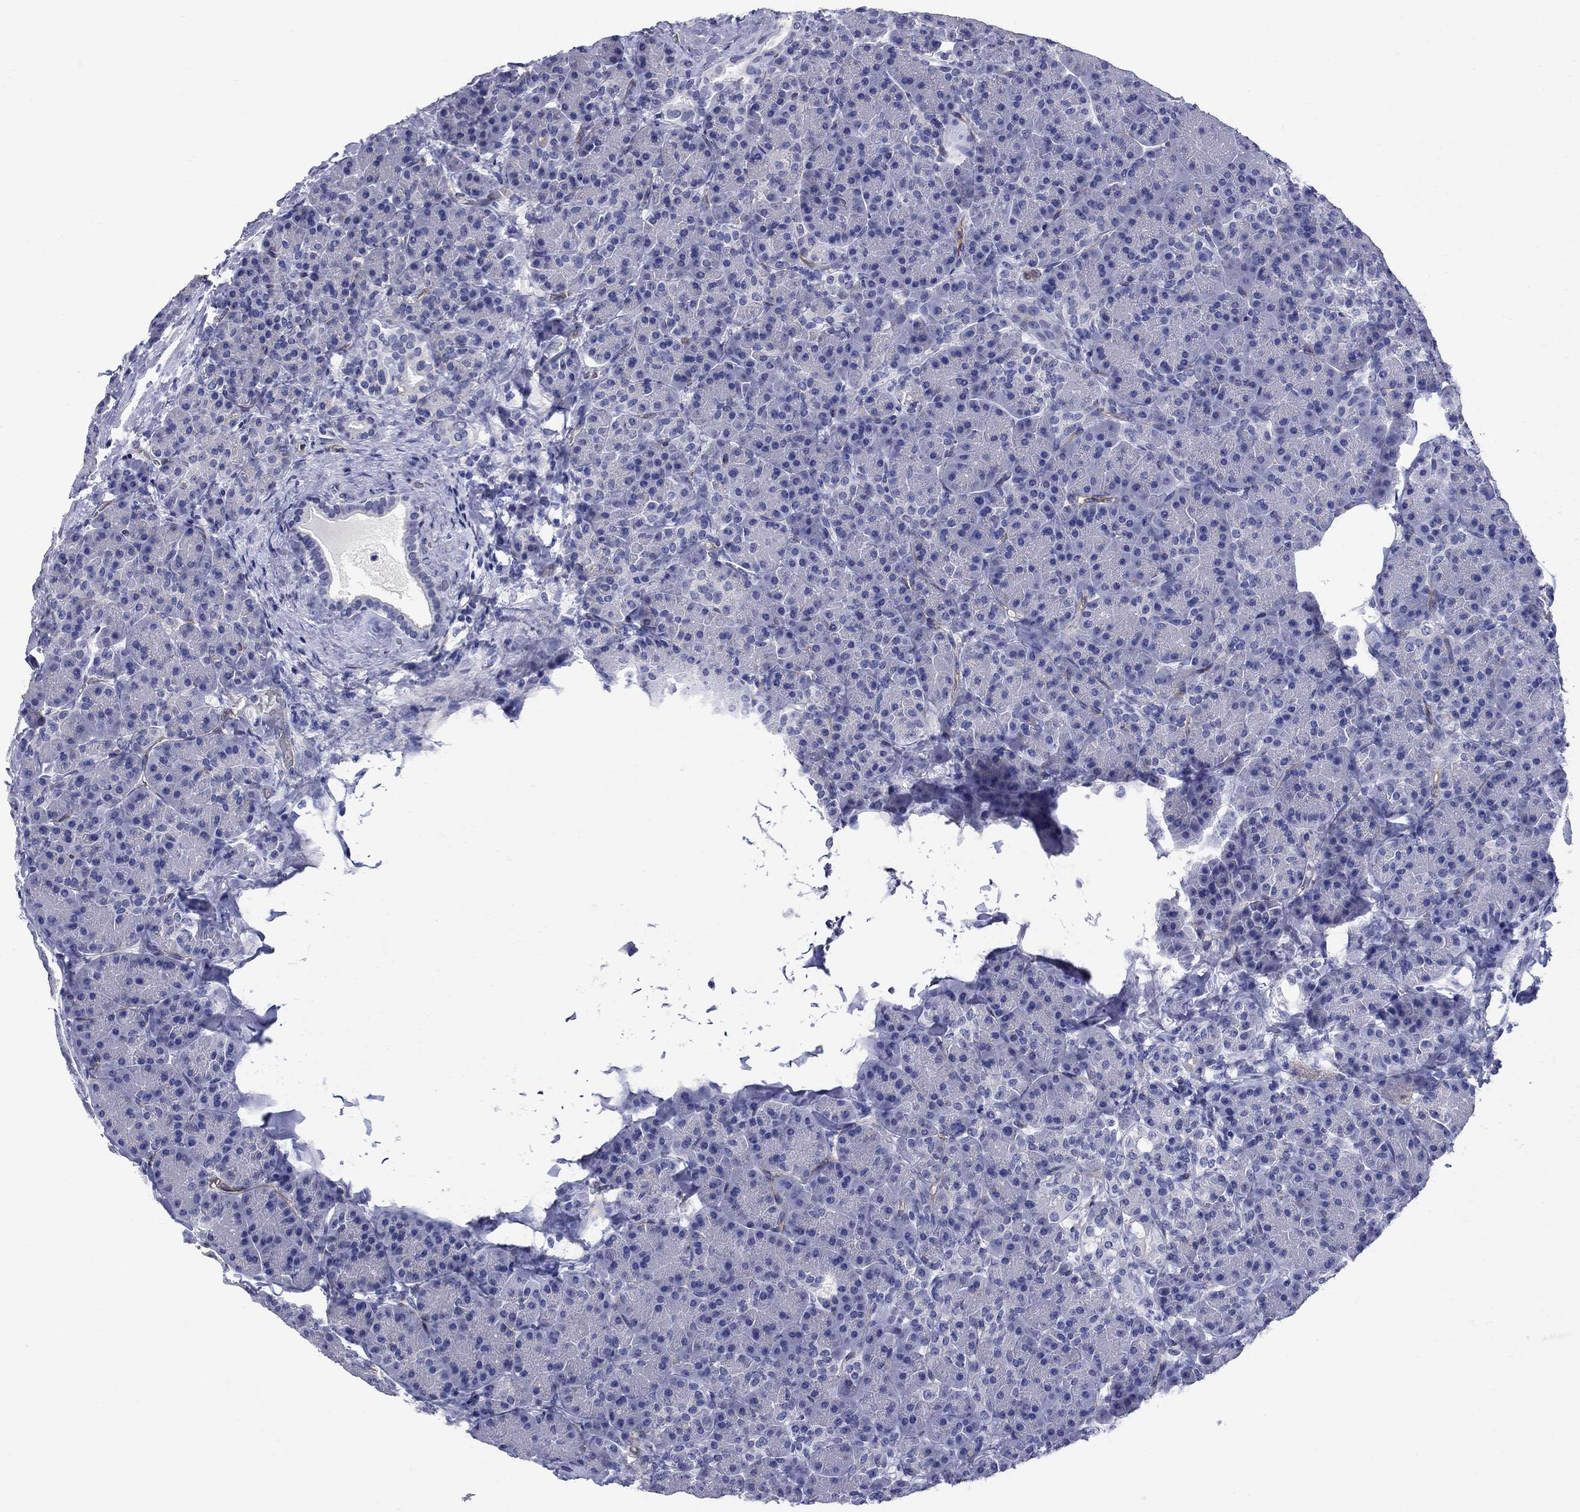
{"staining": {"intensity": "negative", "quantity": "none", "location": "none"}, "tissue": "pancreas", "cell_type": "Exocrine glandular cells", "image_type": "normal", "snomed": [{"axis": "morphology", "description": "Normal tissue, NOS"}, {"axis": "topography", "description": "Pancreas"}], "caption": "Immunohistochemistry (IHC) micrograph of unremarkable human pancreas stained for a protein (brown), which reveals no expression in exocrine glandular cells.", "gene": "SMCP", "patient": {"sex": "female", "age": 63}}